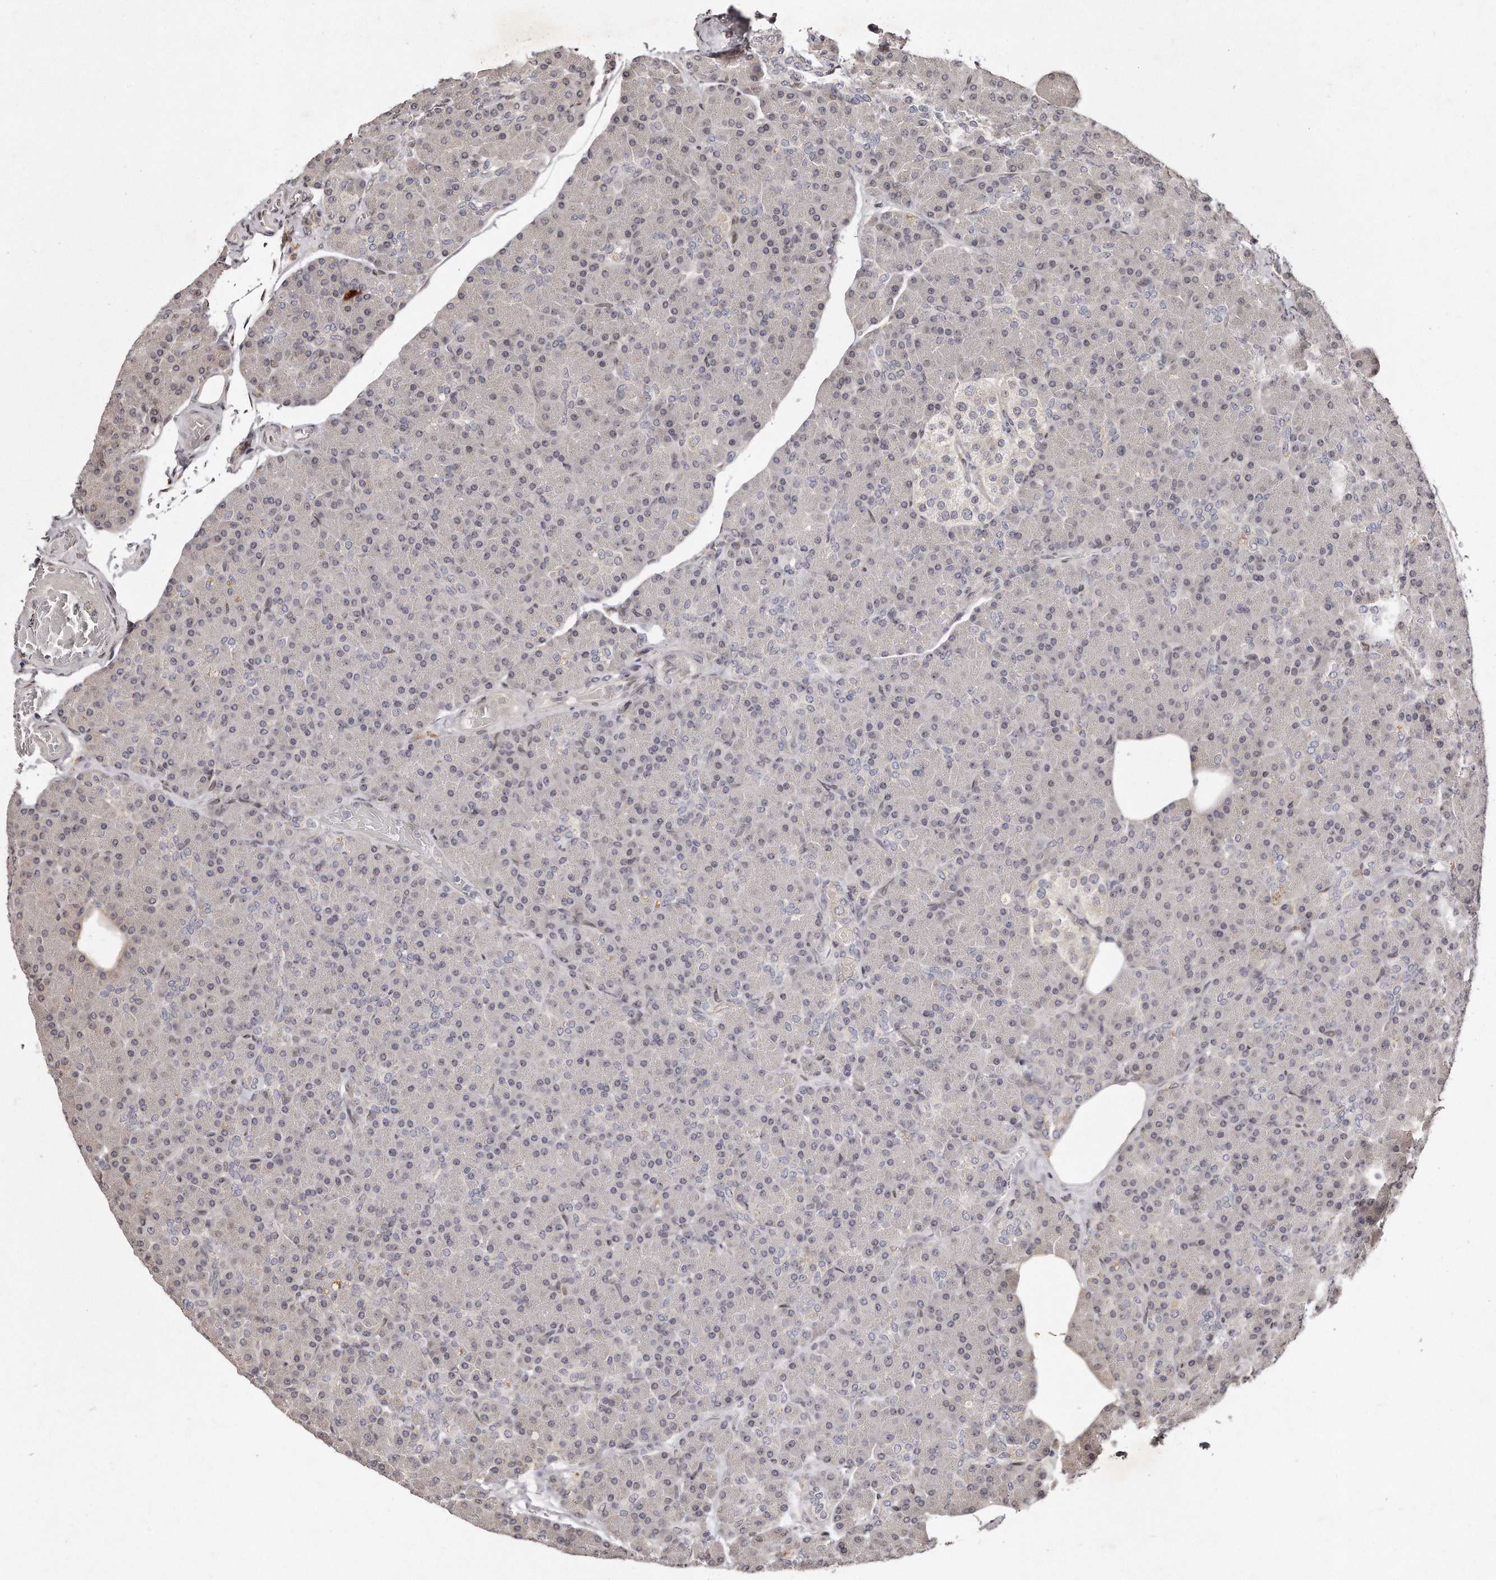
{"staining": {"intensity": "weak", "quantity": "<25%", "location": "cytoplasmic/membranous"}, "tissue": "pancreas", "cell_type": "Exocrine glandular cells", "image_type": "normal", "snomed": [{"axis": "morphology", "description": "Normal tissue, NOS"}, {"axis": "topography", "description": "Pancreas"}], "caption": "IHC of normal human pancreas displays no expression in exocrine glandular cells. (Brightfield microscopy of DAB (3,3'-diaminobenzidine) immunohistochemistry at high magnification).", "gene": "HASPIN", "patient": {"sex": "female", "age": 43}}